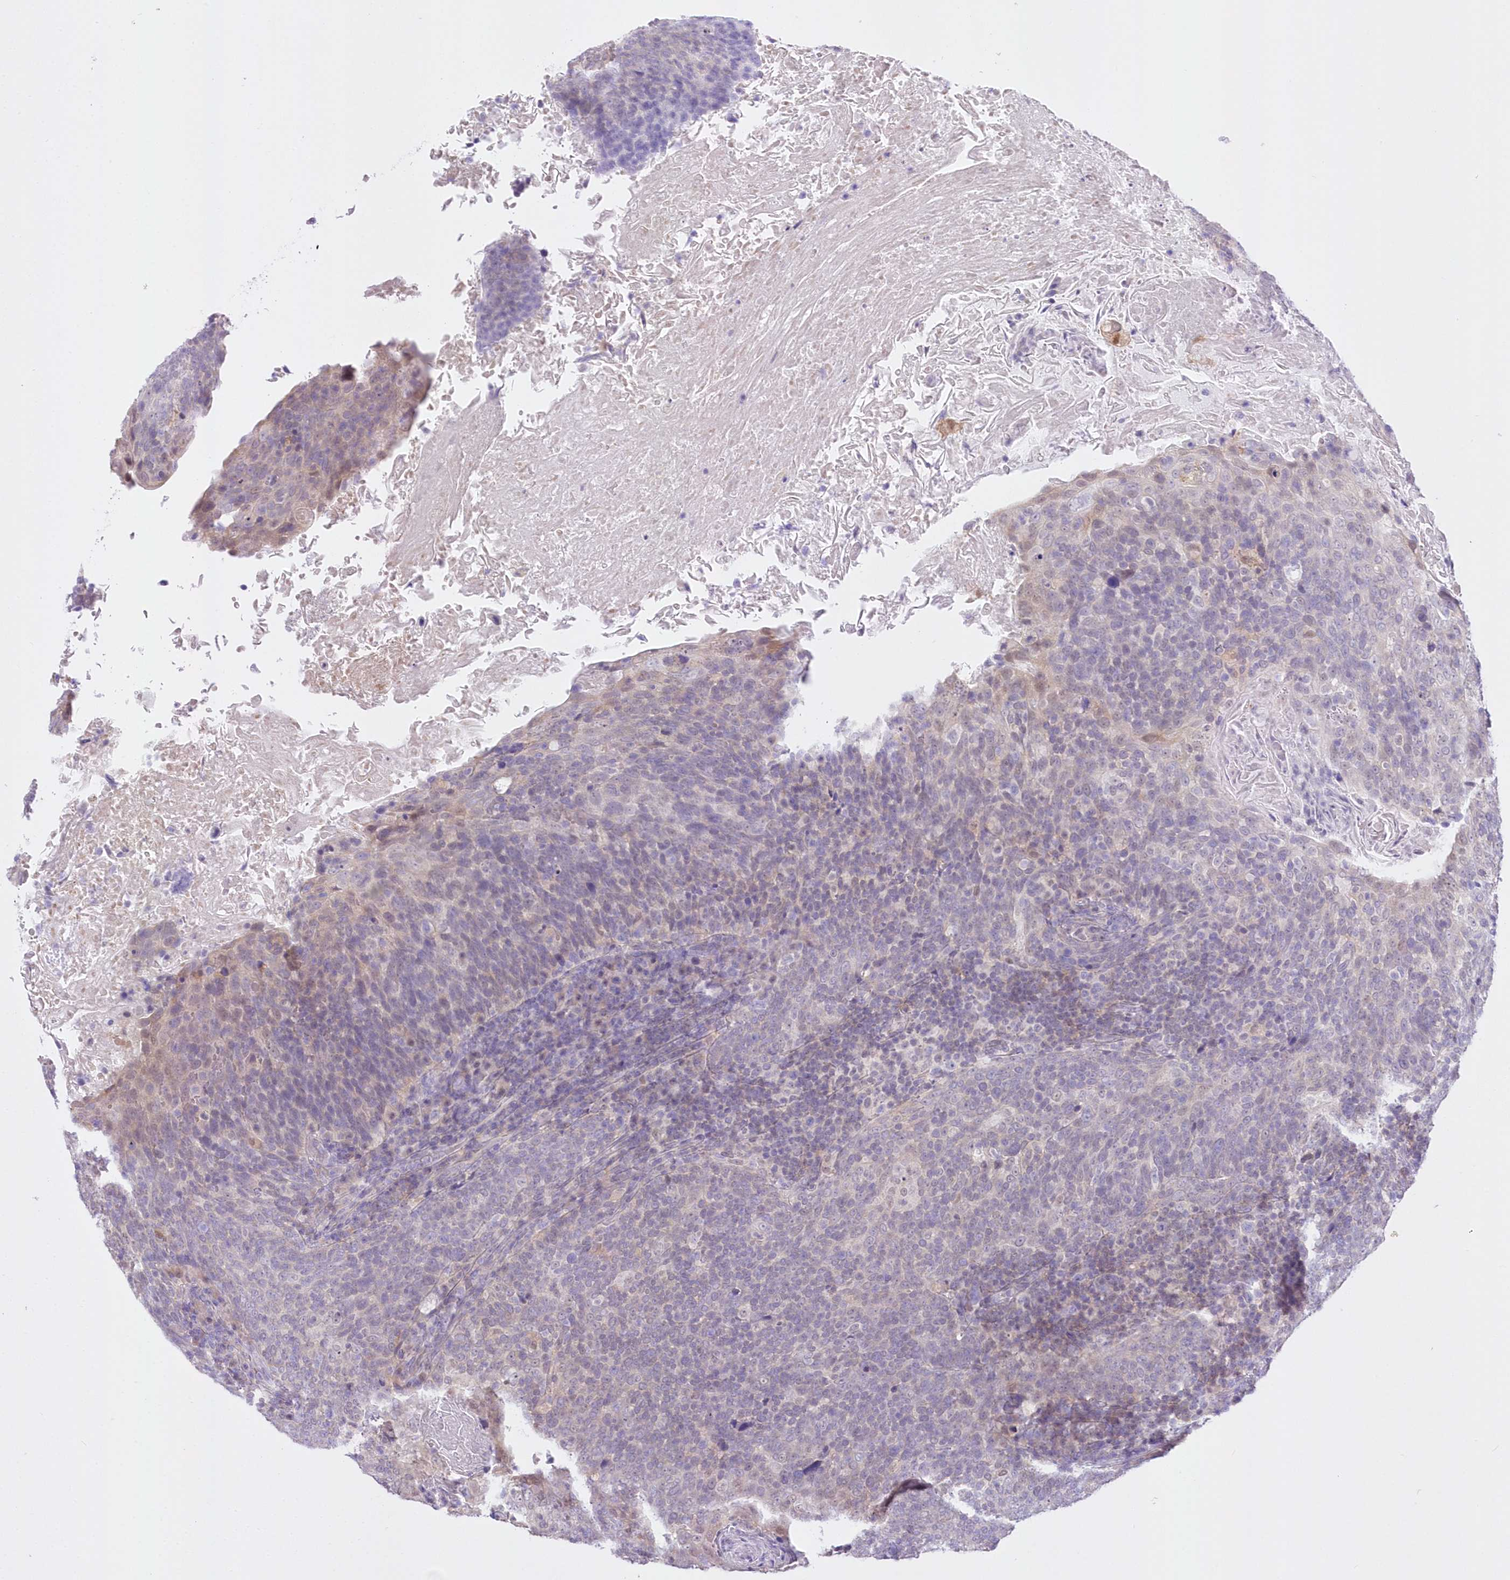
{"staining": {"intensity": "negative", "quantity": "none", "location": "none"}, "tissue": "head and neck cancer", "cell_type": "Tumor cells", "image_type": "cancer", "snomed": [{"axis": "morphology", "description": "Squamous cell carcinoma, NOS"}, {"axis": "morphology", "description": "Squamous cell carcinoma, metastatic, NOS"}, {"axis": "topography", "description": "Lymph node"}, {"axis": "topography", "description": "Head-Neck"}], "caption": "The immunohistochemistry (IHC) histopathology image has no significant positivity in tumor cells of head and neck cancer tissue. (Brightfield microscopy of DAB IHC at high magnification).", "gene": "UBA6", "patient": {"sex": "male", "age": 62}}